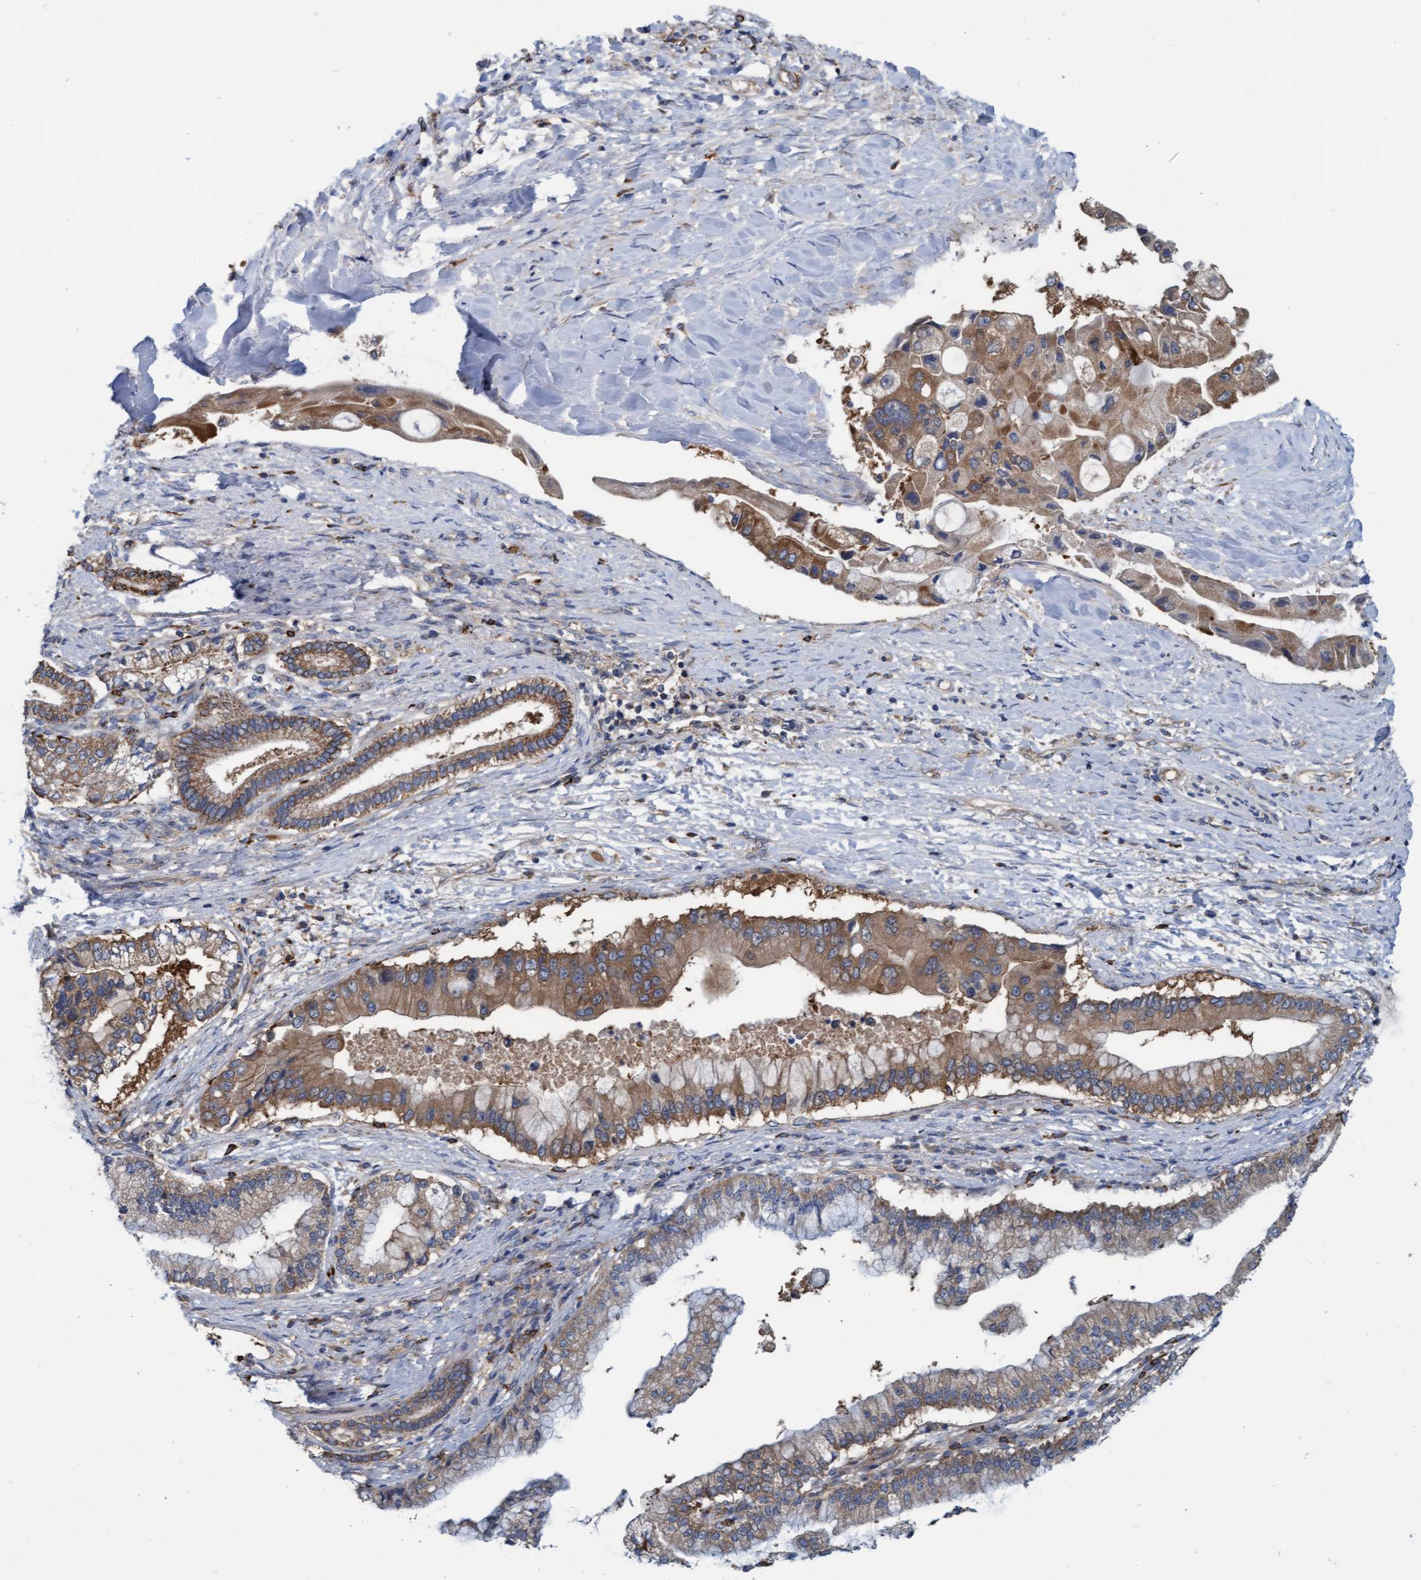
{"staining": {"intensity": "moderate", "quantity": ">75%", "location": "cytoplasmic/membranous"}, "tissue": "liver cancer", "cell_type": "Tumor cells", "image_type": "cancer", "snomed": [{"axis": "morphology", "description": "Cholangiocarcinoma"}, {"axis": "topography", "description": "Liver"}], "caption": "About >75% of tumor cells in human liver cancer (cholangiocarcinoma) exhibit moderate cytoplasmic/membranous protein staining as visualized by brown immunohistochemical staining.", "gene": "LRSAM1", "patient": {"sex": "male", "age": 50}}